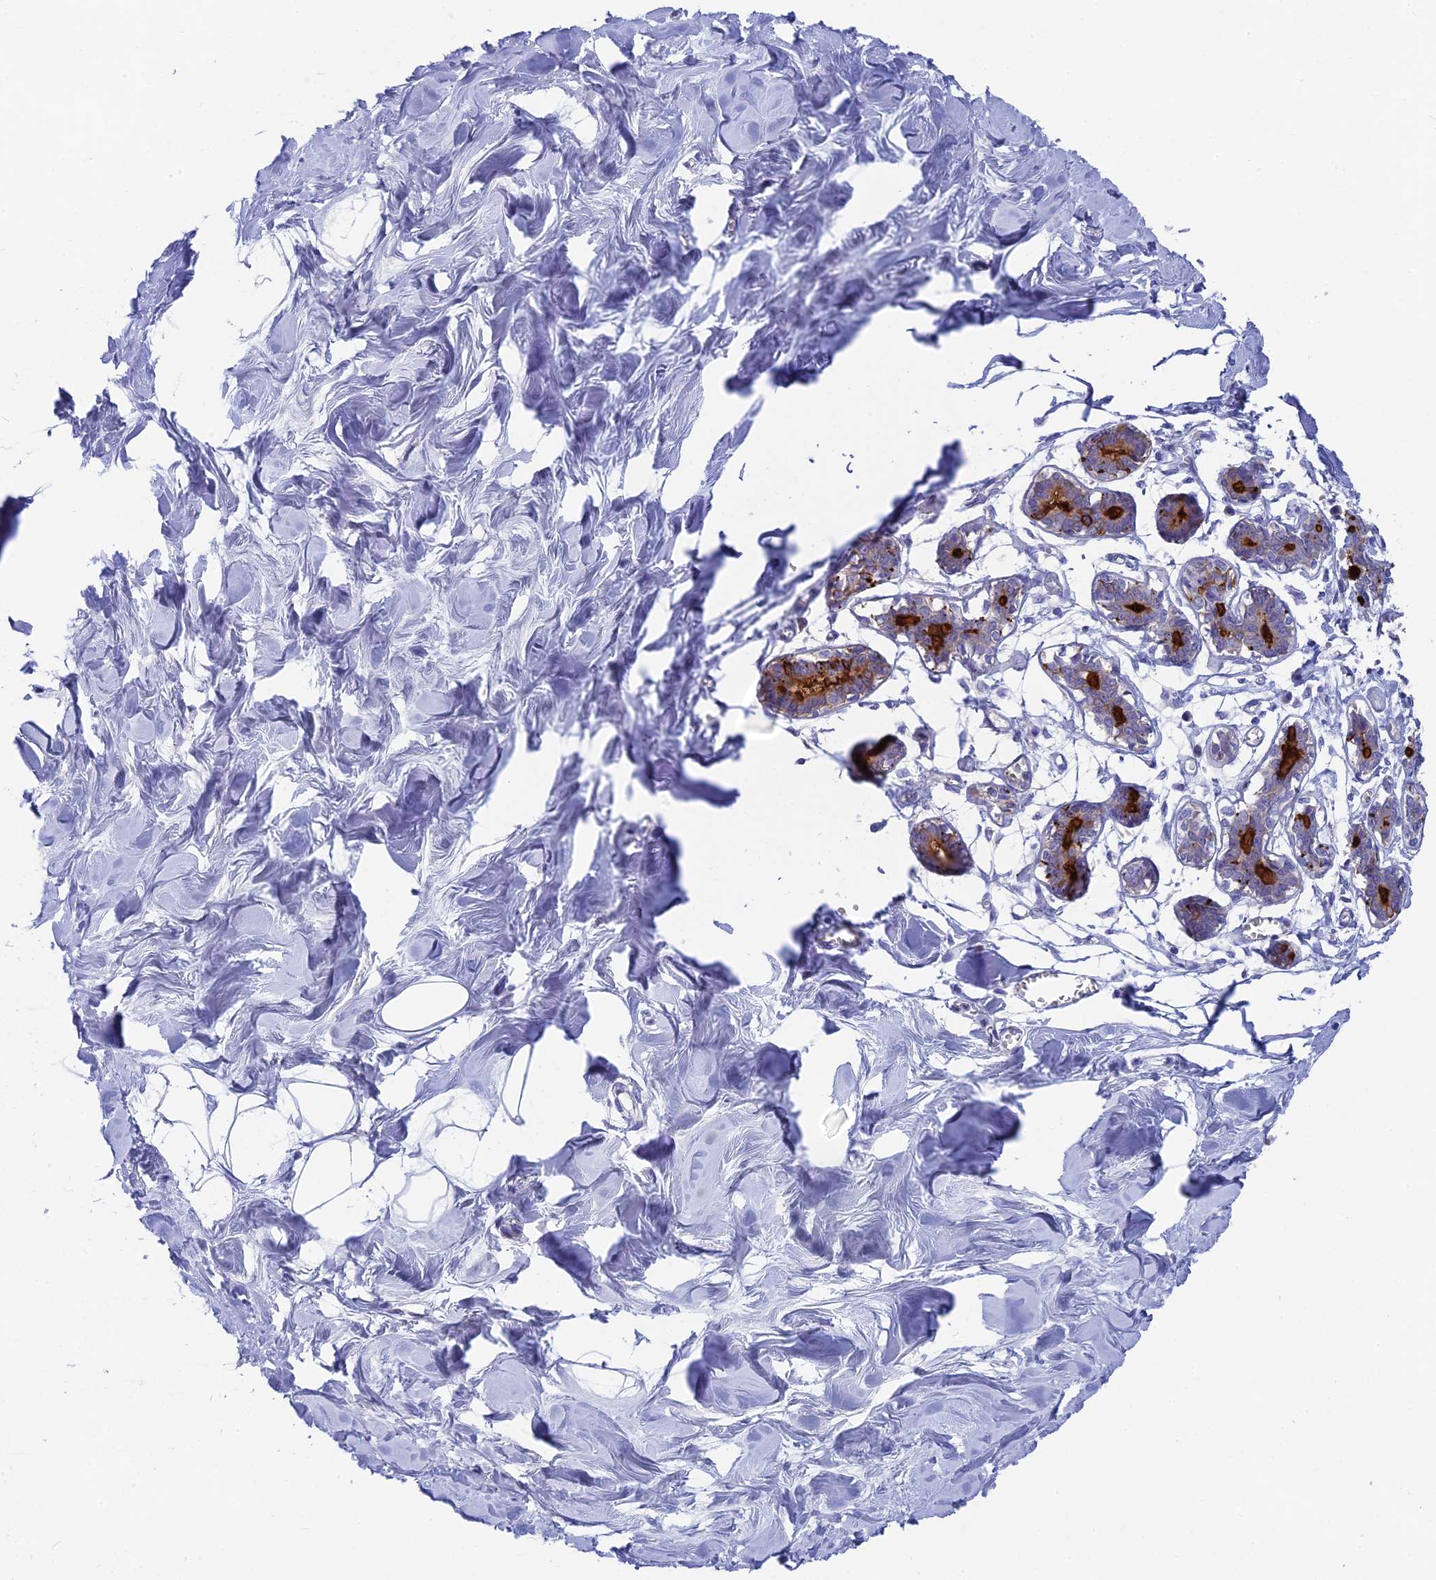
{"staining": {"intensity": "negative", "quantity": "none", "location": "none"}, "tissue": "breast", "cell_type": "Adipocytes", "image_type": "normal", "snomed": [{"axis": "morphology", "description": "Normal tissue, NOS"}, {"axis": "topography", "description": "Breast"}], "caption": "This is an immunohistochemistry micrograph of unremarkable human breast. There is no staining in adipocytes.", "gene": "TENT4B", "patient": {"sex": "female", "age": 27}}